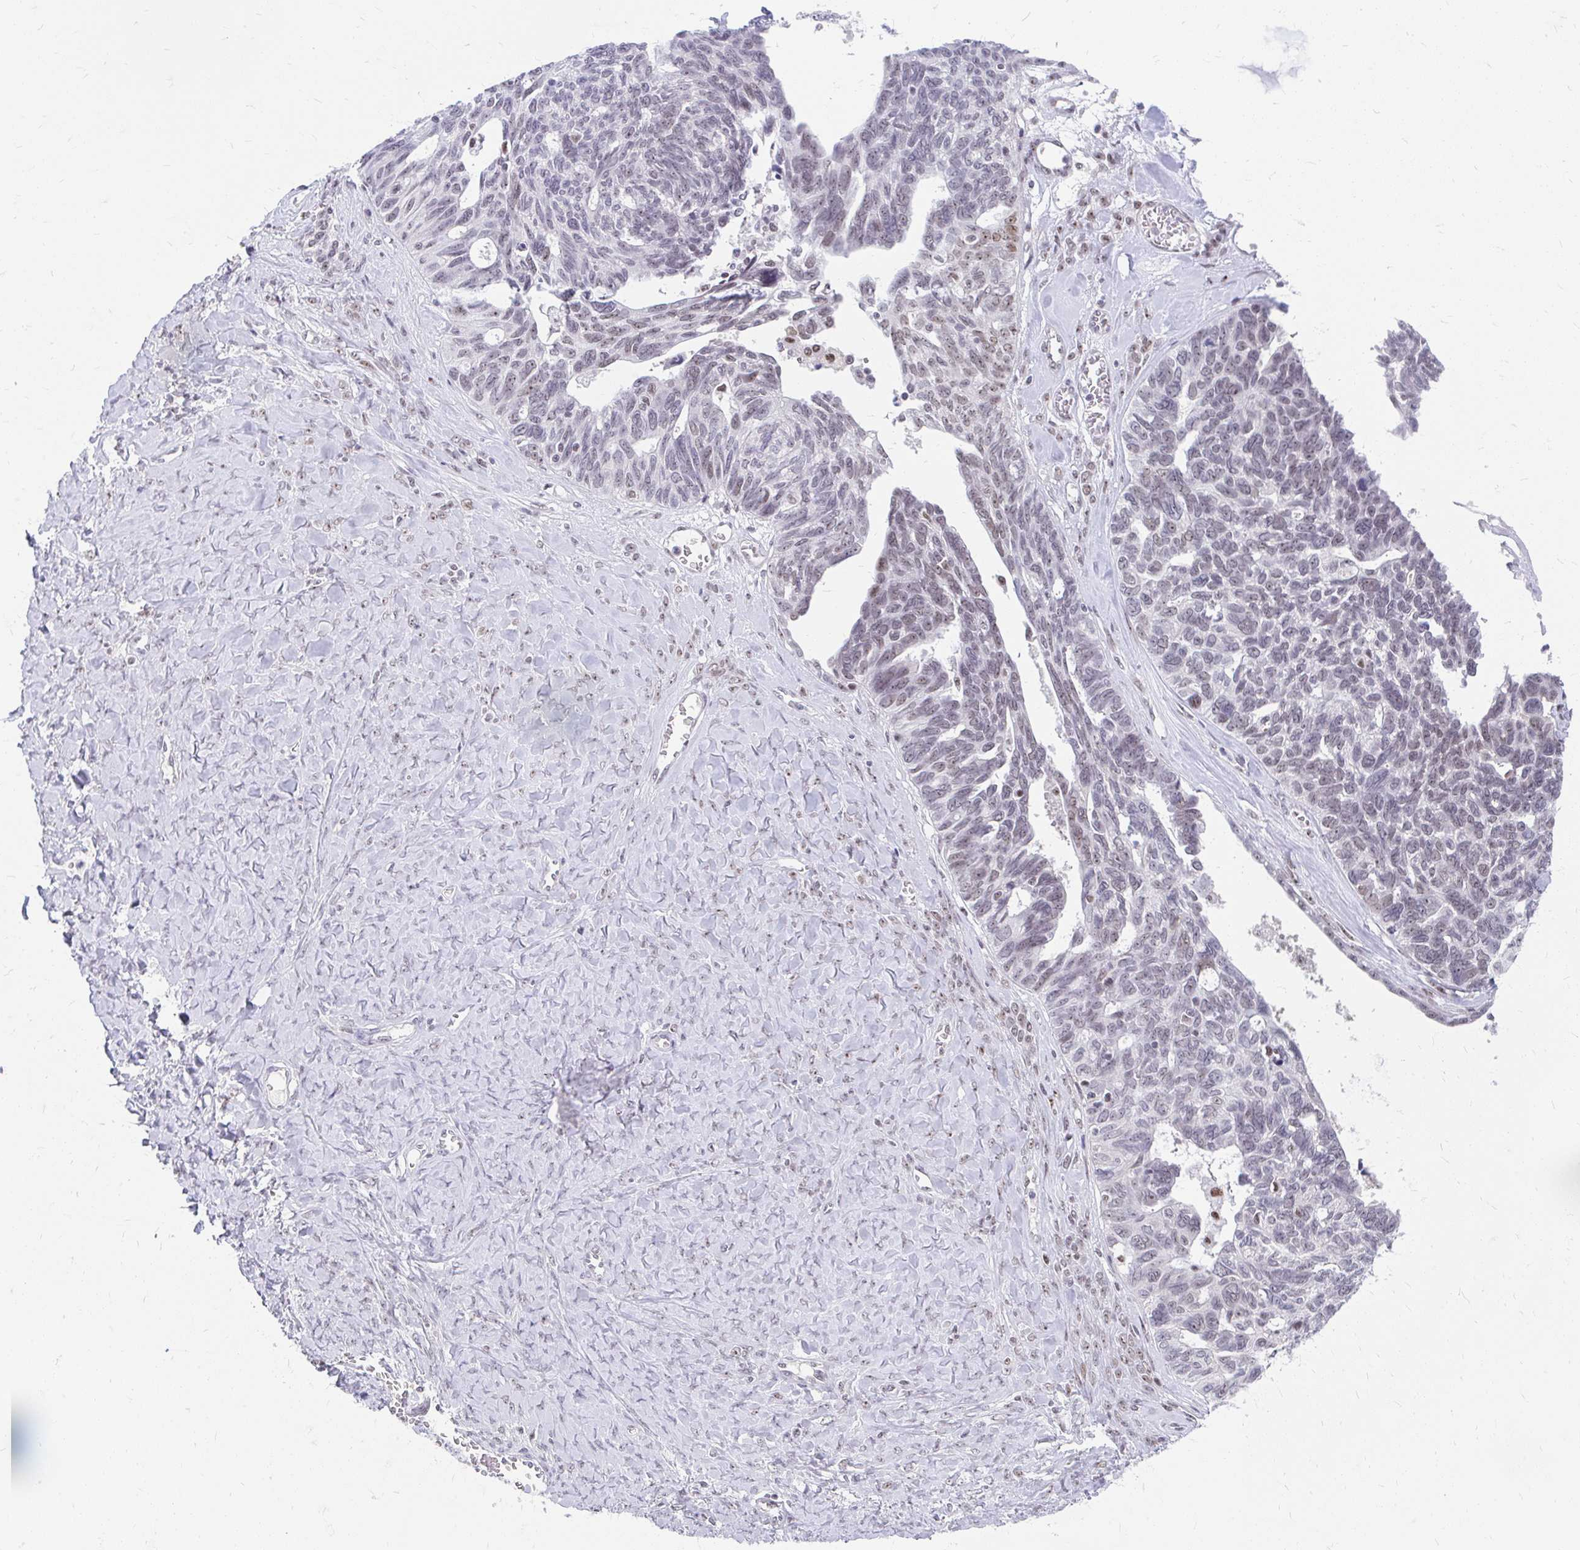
{"staining": {"intensity": "moderate", "quantity": "<25%", "location": "nuclear"}, "tissue": "ovarian cancer", "cell_type": "Tumor cells", "image_type": "cancer", "snomed": [{"axis": "morphology", "description": "Cystadenocarcinoma, serous, NOS"}, {"axis": "topography", "description": "Ovary"}], "caption": "Brown immunohistochemical staining in human ovarian cancer (serous cystadenocarcinoma) reveals moderate nuclear expression in about <25% of tumor cells.", "gene": "GTF2H1", "patient": {"sex": "female", "age": 79}}